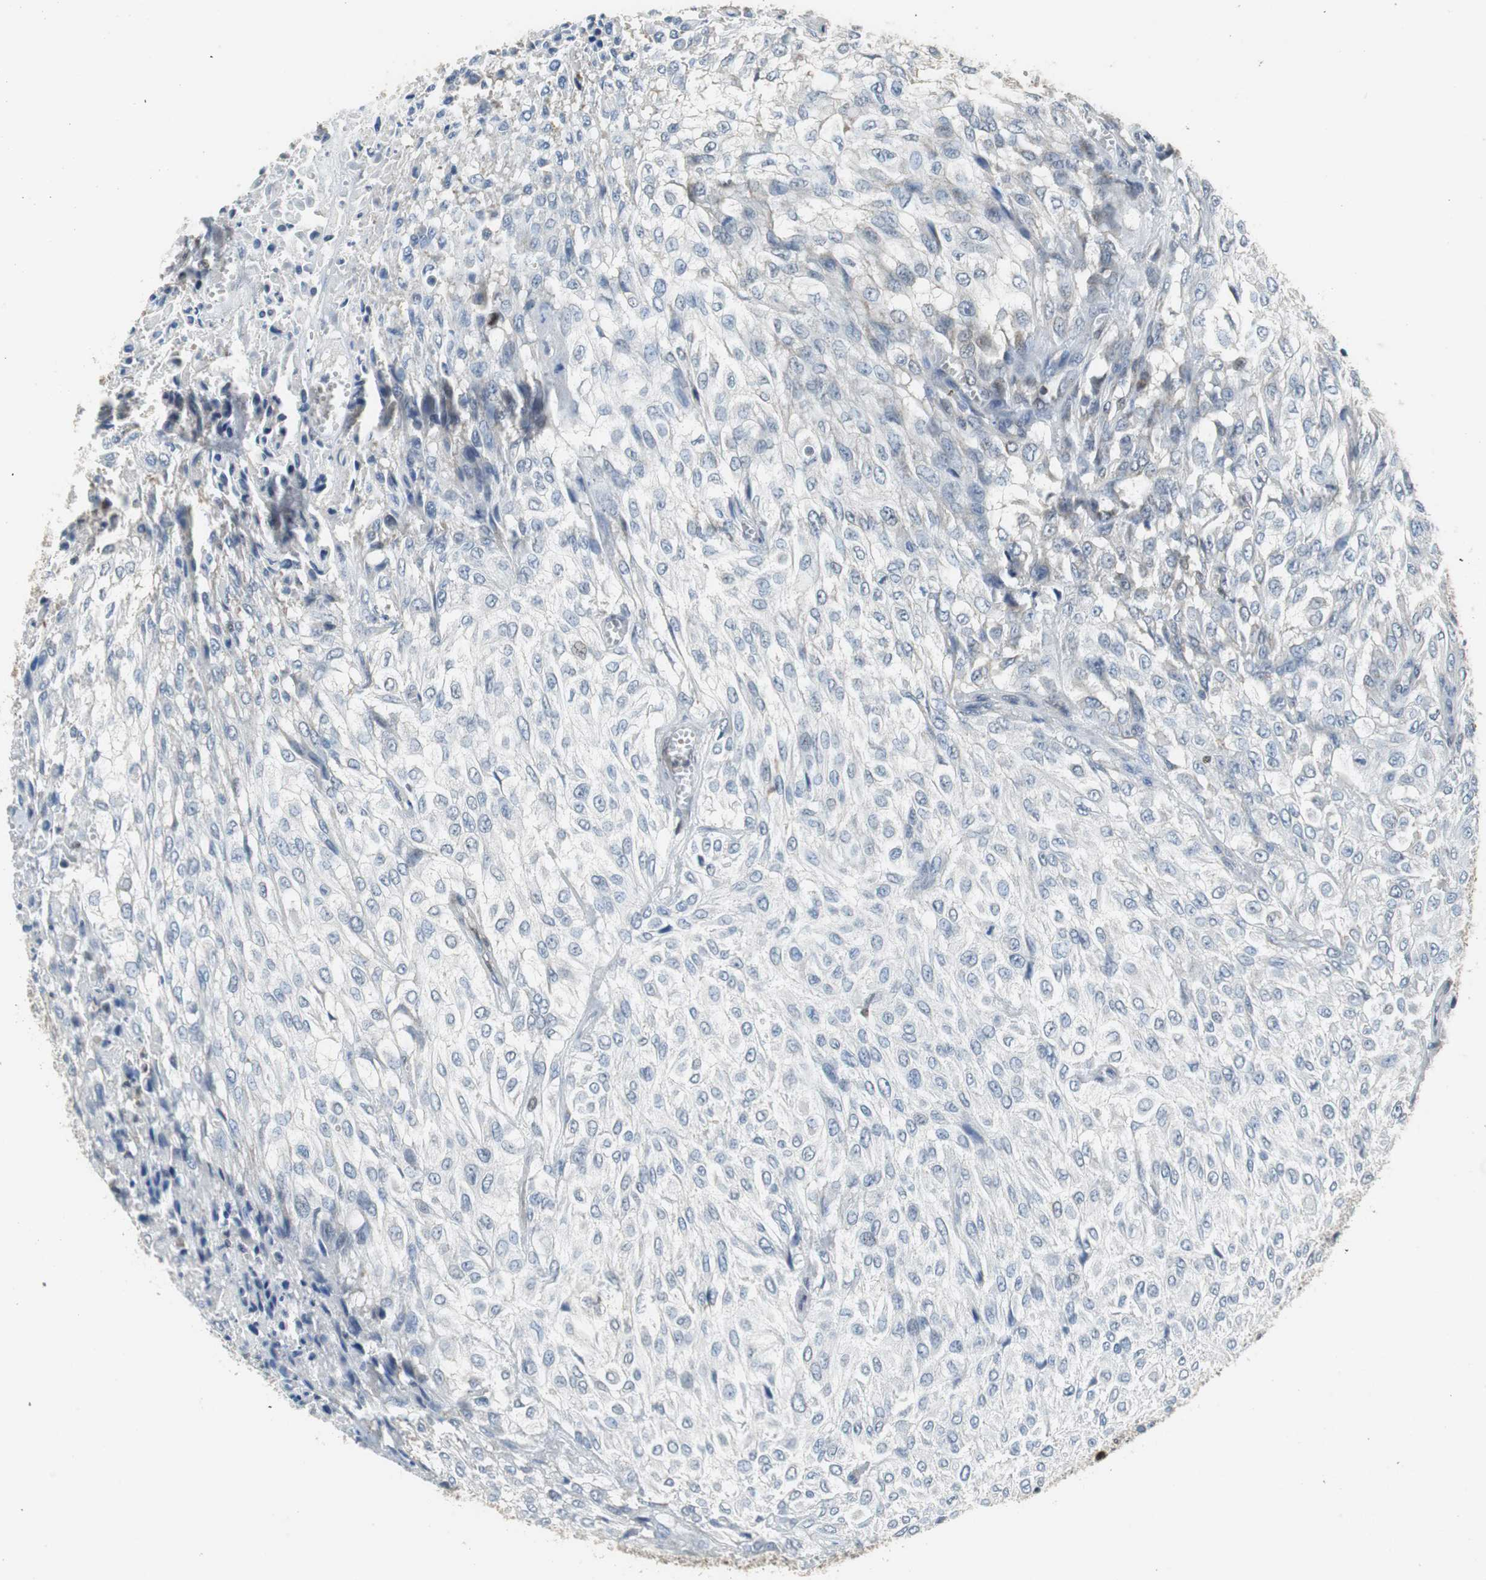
{"staining": {"intensity": "negative", "quantity": "none", "location": "none"}, "tissue": "urothelial cancer", "cell_type": "Tumor cells", "image_type": "cancer", "snomed": [{"axis": "morphology", "description": "Urothelial carcinoma, High grade"}, {"axis": "topography", "description": "Urinary bladder"}], "caption": "Urothelial cancer stained for a protein using IHC shows no positivity tumor cells.", "gene": "GSDMD", "patient": {"sex": "male", "age": 57}}